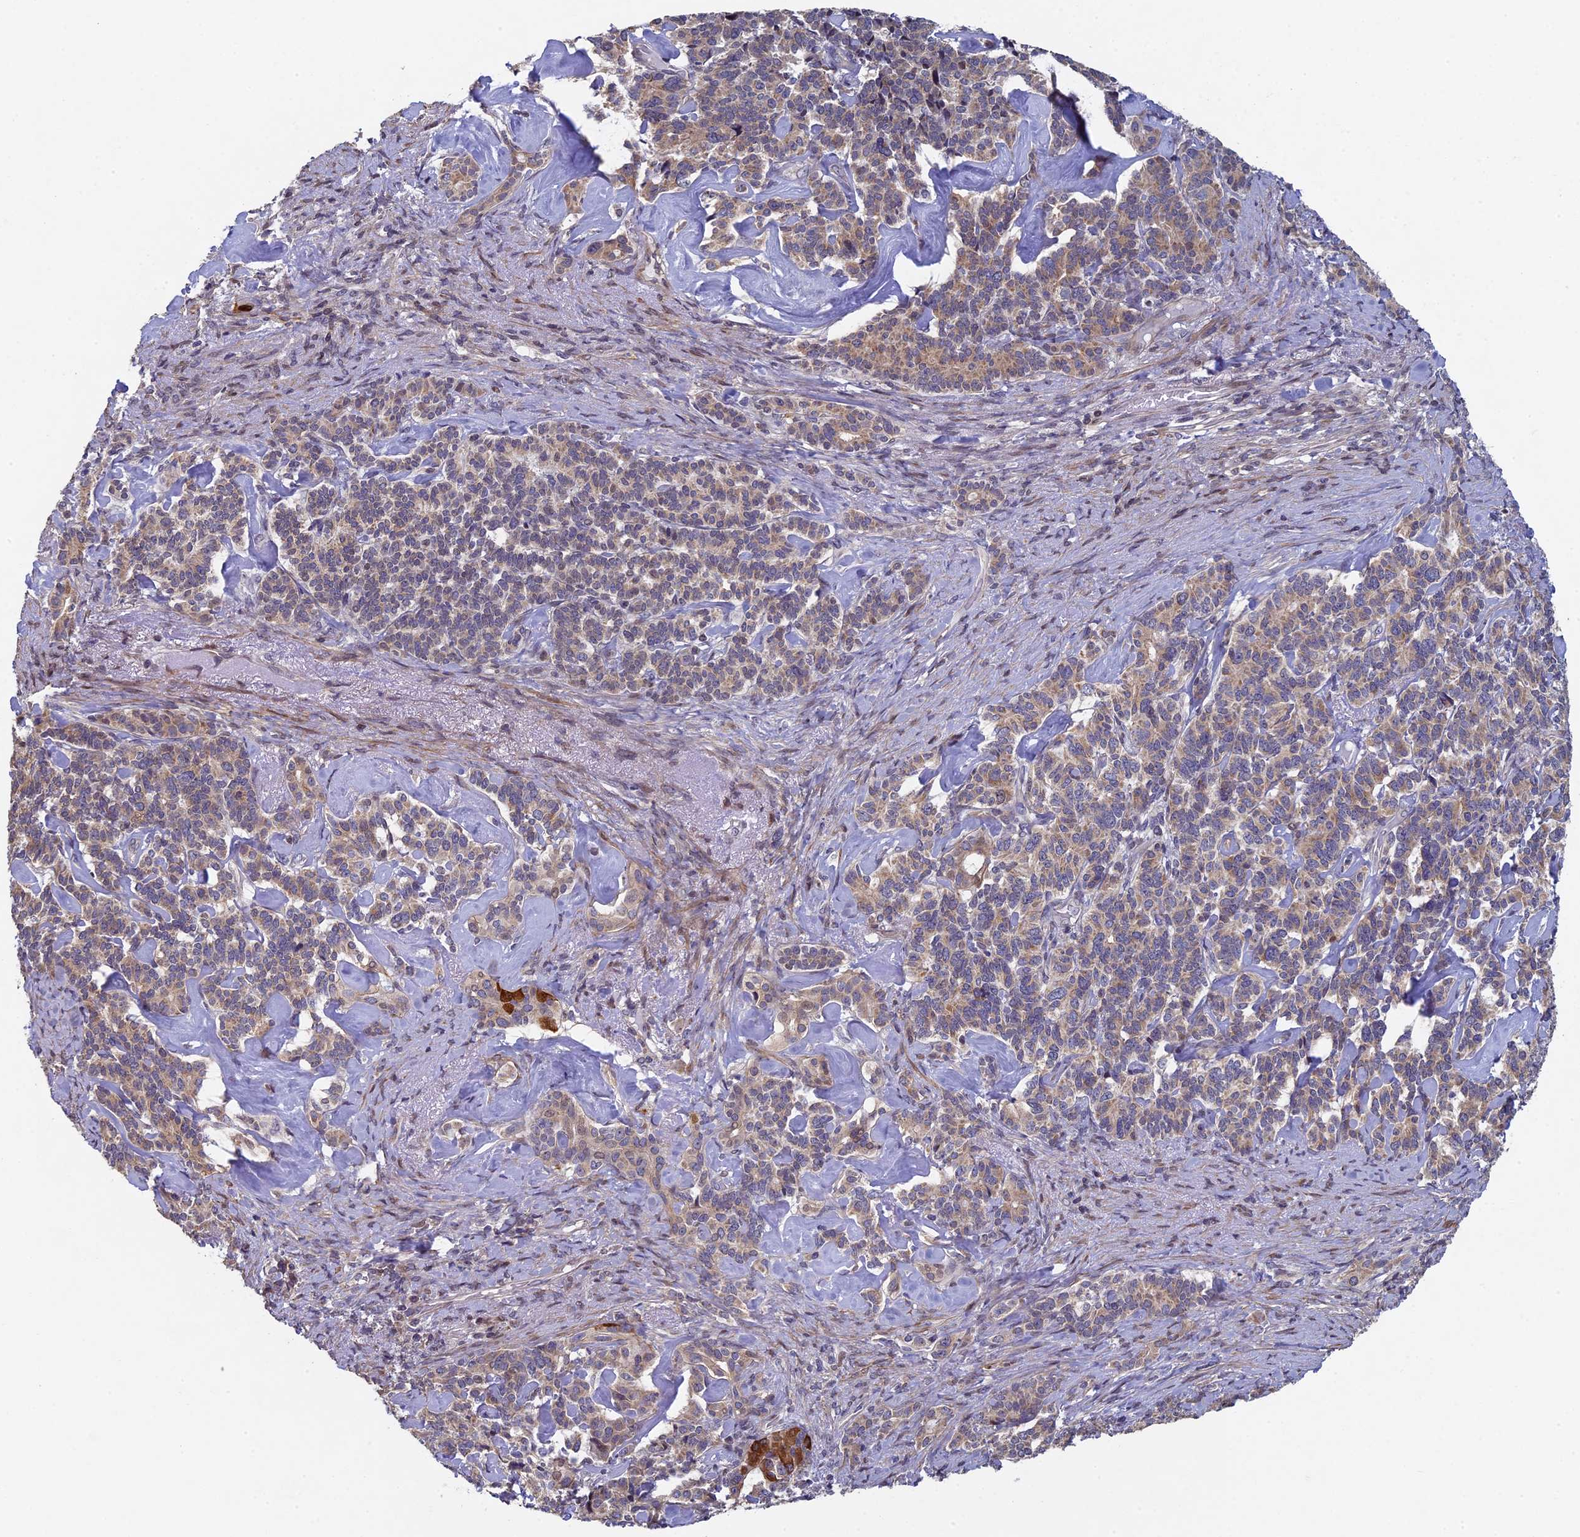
{"staining": {"intensity": "moderate", "quantity": "25%-75%", "location": "cytoplasmic/membranous"}, "tissue": "pancreatic cancer", "cell_type": "Tumor cells", "image_type": "cancer", "snomed": [{"axis": "morphology", "description": "Adenocarcinoma, NOS"}, {"axis": "topography", "description": "Pancreas"}], "caption": "Pancreatic adenocarcinoma stained with a protein marker reveals moderate staining in tumor cells.", "gene": "DIXDC1", "patient": {"sex": "female", "age": 74}}